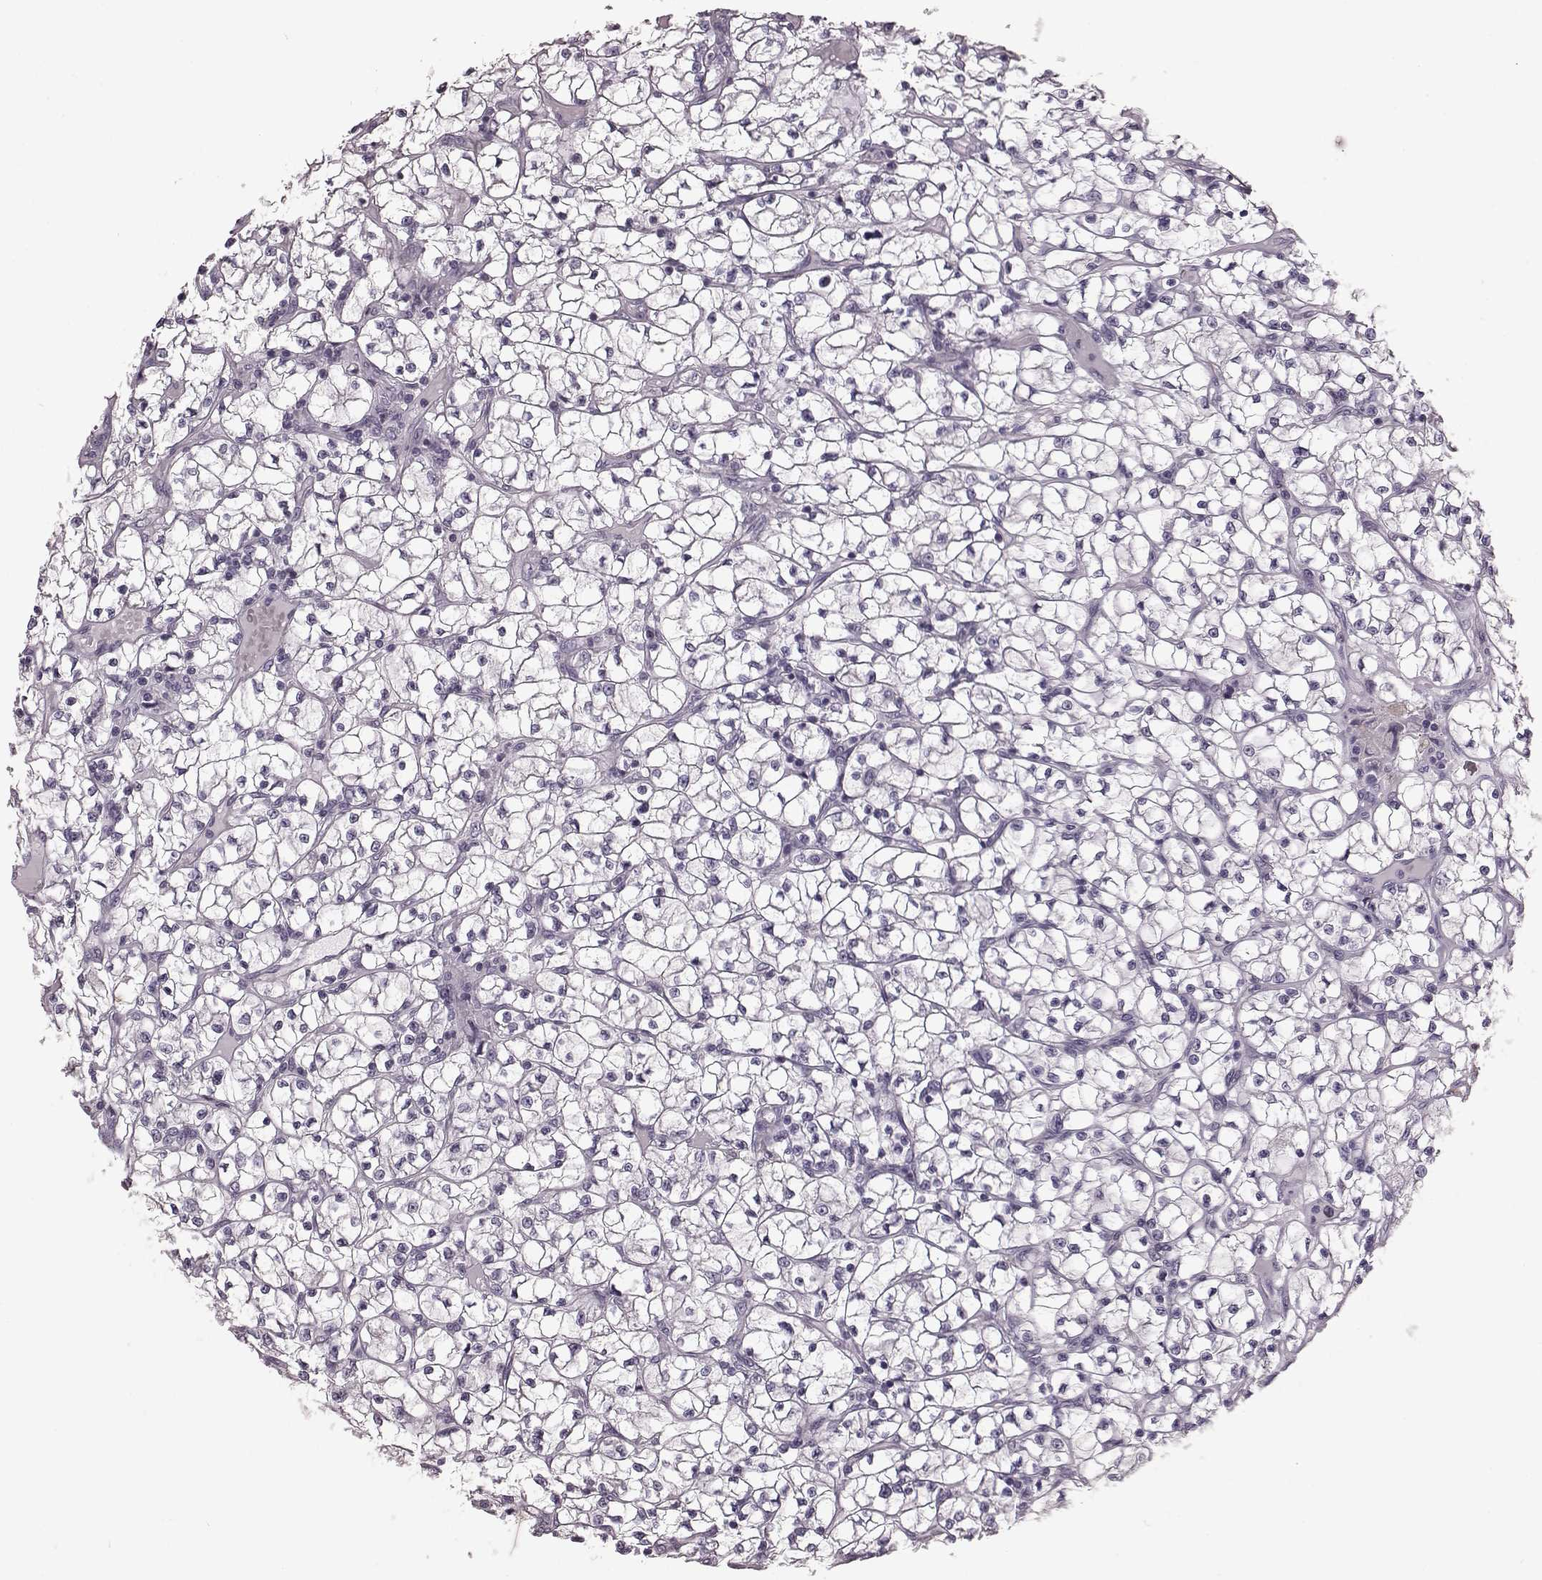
{"staining": {"intensity": "negative", "quantity": "none", "location": "none"}, "tissue": "renal cancer", "cell_type": "Tumor cells", "image_type": "cancer", "snomed": [{"axis": "morphology", "description": "Adenocarcinoma, NOS"}, {"axis": "topography", "description": "Kidney"}], "caption": "IHC of human renal cancer (adenocarcinoma) reveals no staining in tumor cells.", "gene": "CRYBA2", "patient": {"sex": "female", "age": 64}}